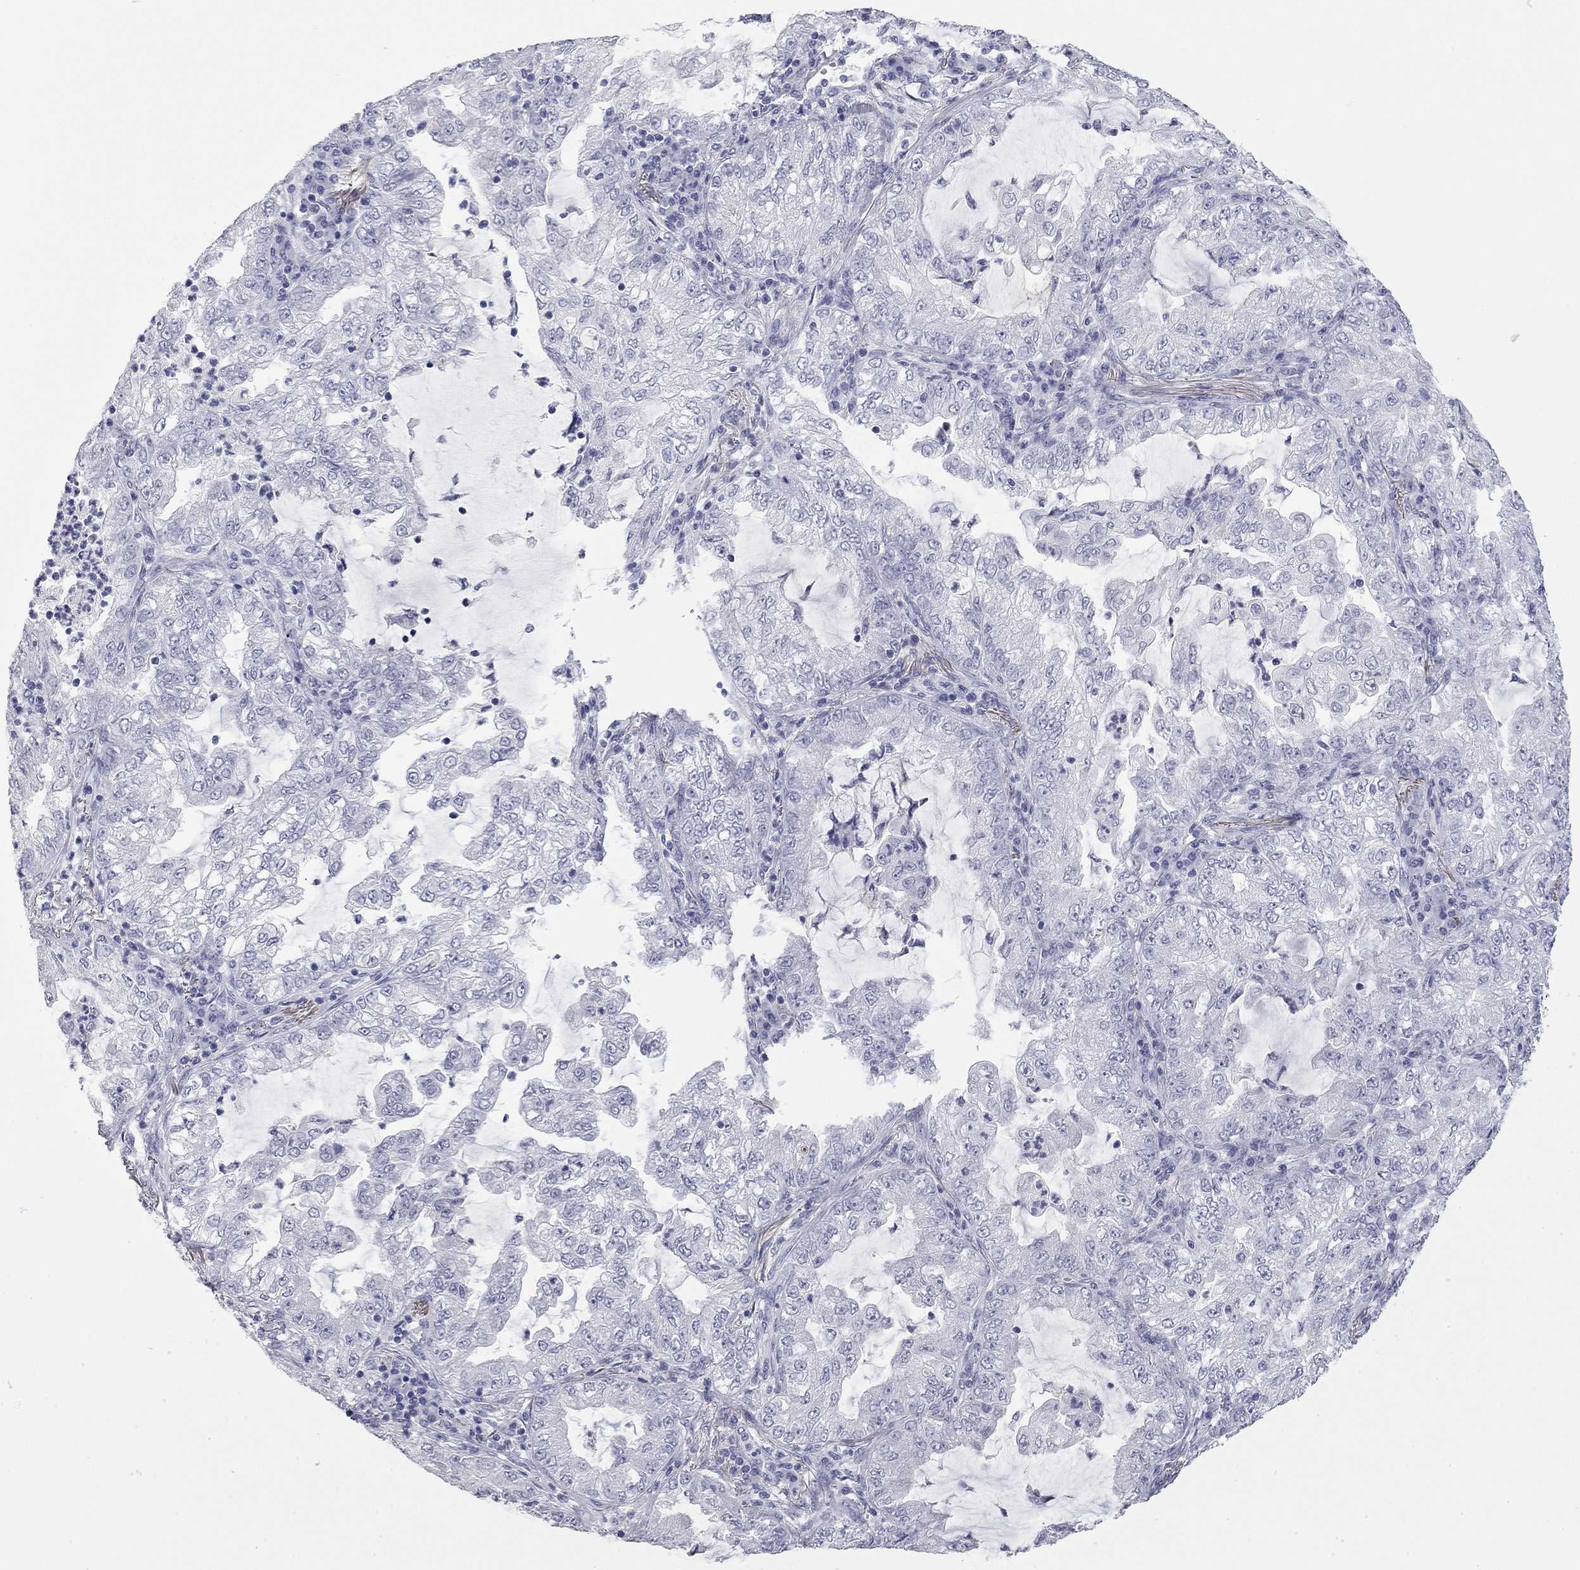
{"staining": {"intensity": "negative", "quantity": "none", "location": "none"}, "tissue": "lung cancer", "cell_type": "Tumor cells", "image_type": "cancer", "snomed": [{"axis": "morphology", "description": "Adenocarcinoma, NOS"}, {"axis": "topography", "description": "Lung"}], "caption": "The histopathology image demonstrates no staining of tumor cells in lung adenocarcinoma.", "gene": "AK8", "patient": {"sex": "female", "age": 73}}